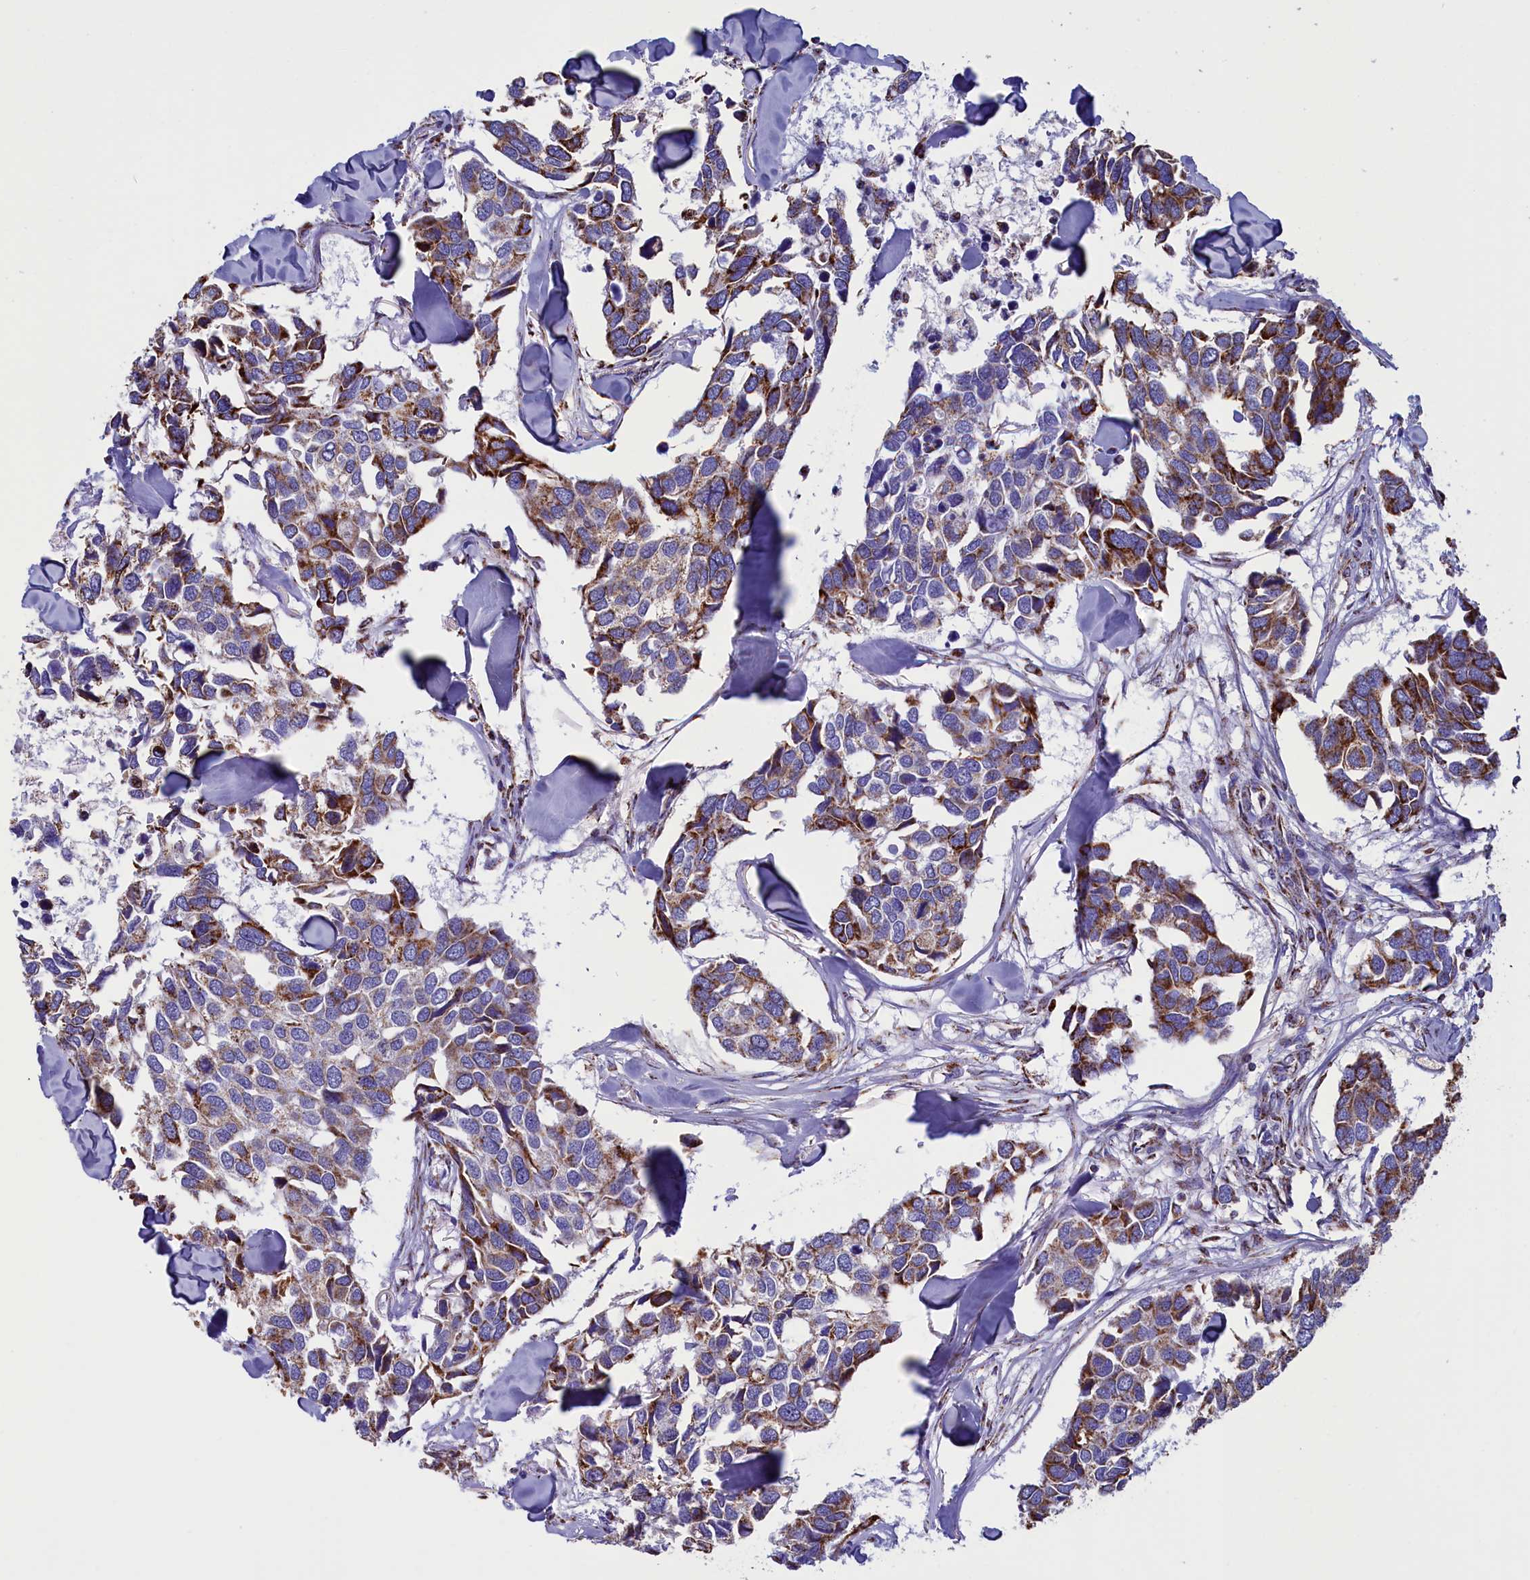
{"staining": {"intensity": "moderate", "quantity": "25%-75%", "location": "cytoplasmic/membranous"}, "tissue": "breast cancer", "cell_type": "Tumor cells", "image_type": "cancer", "snomed": [{"axis": "morphology", "description": "Duct carcinoma"}, {"axis": "topography", "description": "Breast"}], "caption": "Immunohistochemistry (DAB) staining of breast infiltrating ductal carcinoma demonstrates moderate cytoplasmic/membranous protein positivity in approximately 25%-75% of tumor cells. The staining was performed using DAB, with brown indicating positive protein expression. Nuclei are stained blue with hematoxylin.", "gene": "SLC39A3", "patient": {"sex": "female", "age": 83}}